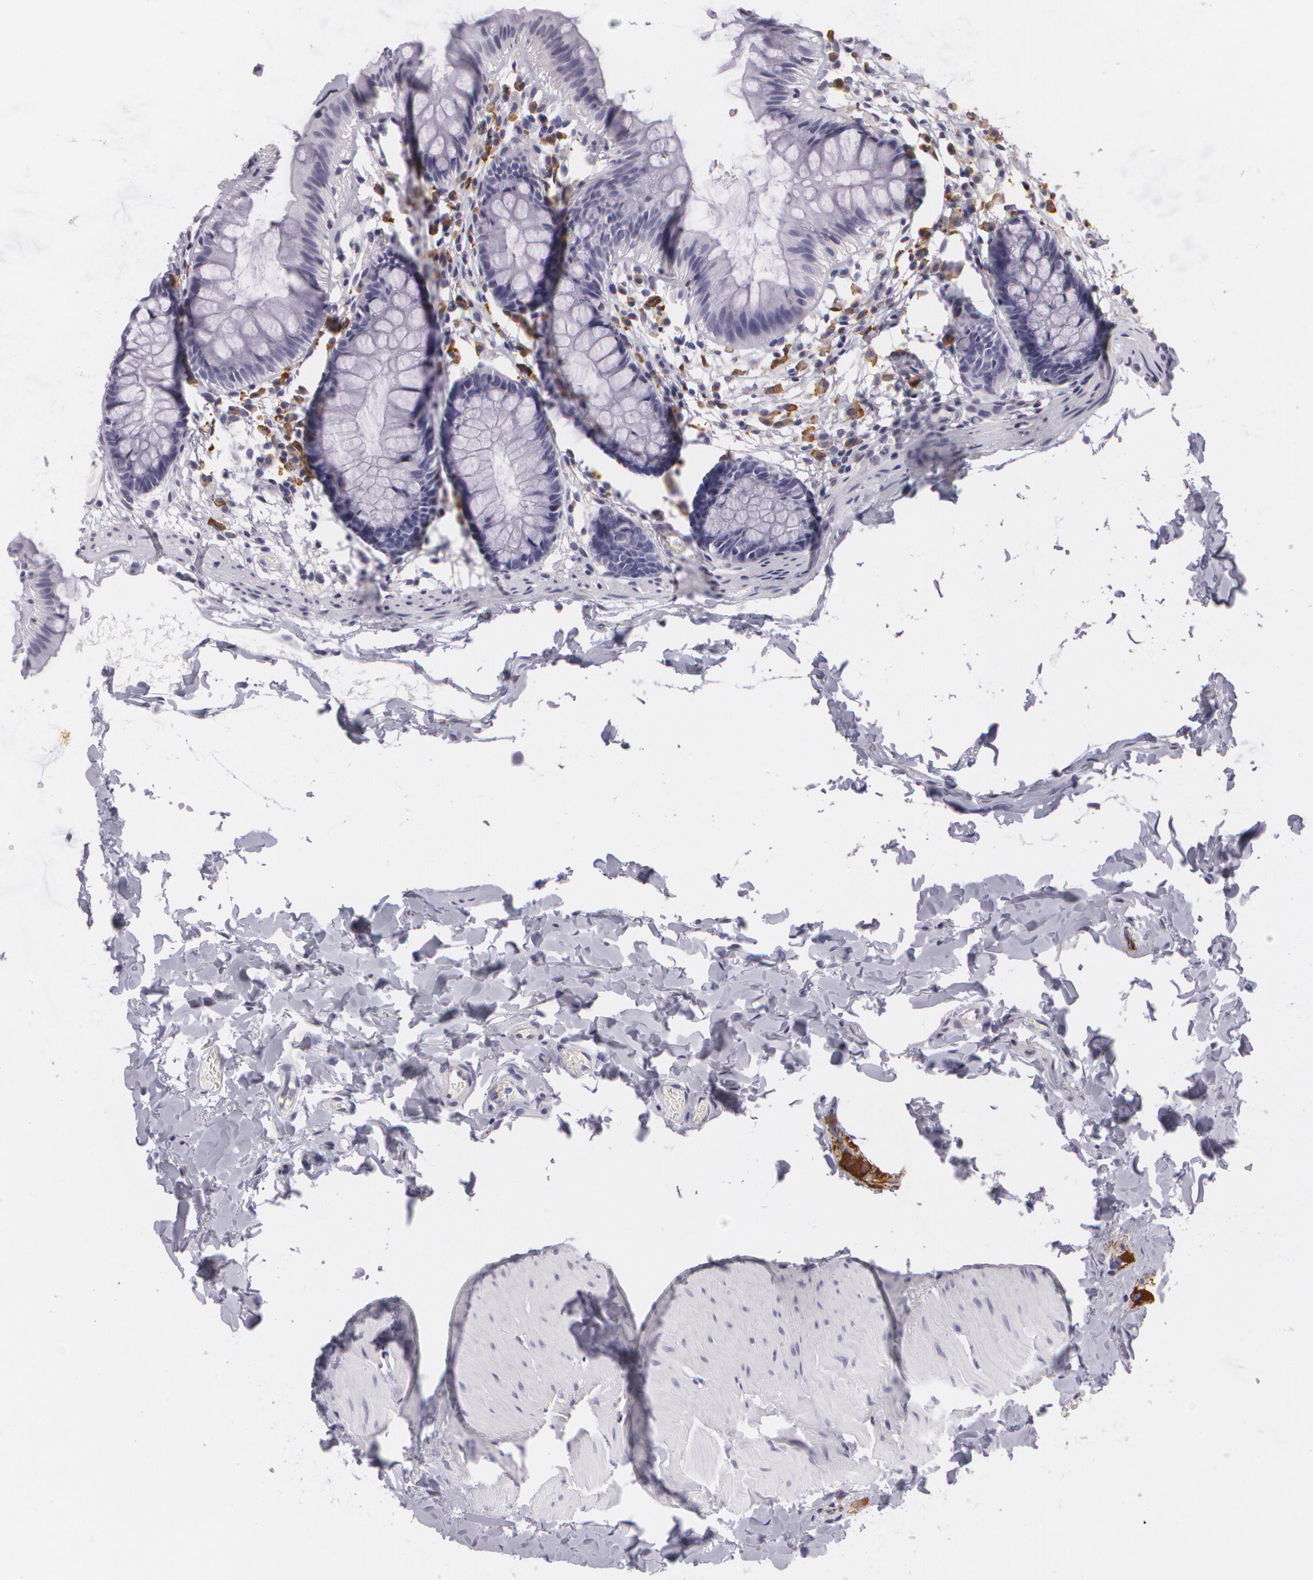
{"staining": {"intensity": "negative", "quantity": "none", "location": "none"}, "tissue": "colon", "cell_type": "Endothelial cells", "image_type": "normal", "snomed": [{"axis": "morphology", "description": "Normal tissue, NOS"}, {"axis": "topography", "description": "Smooth muscle"}, {"axis": "topography", "description": "Colon"}], "caption": "An immunohistochemistry micrograph of unremarkable colon is shown. There is no staining in endothelial cells of colon.", "gene": "MAP2", "patient": {"sex": "male", "age": 67}}